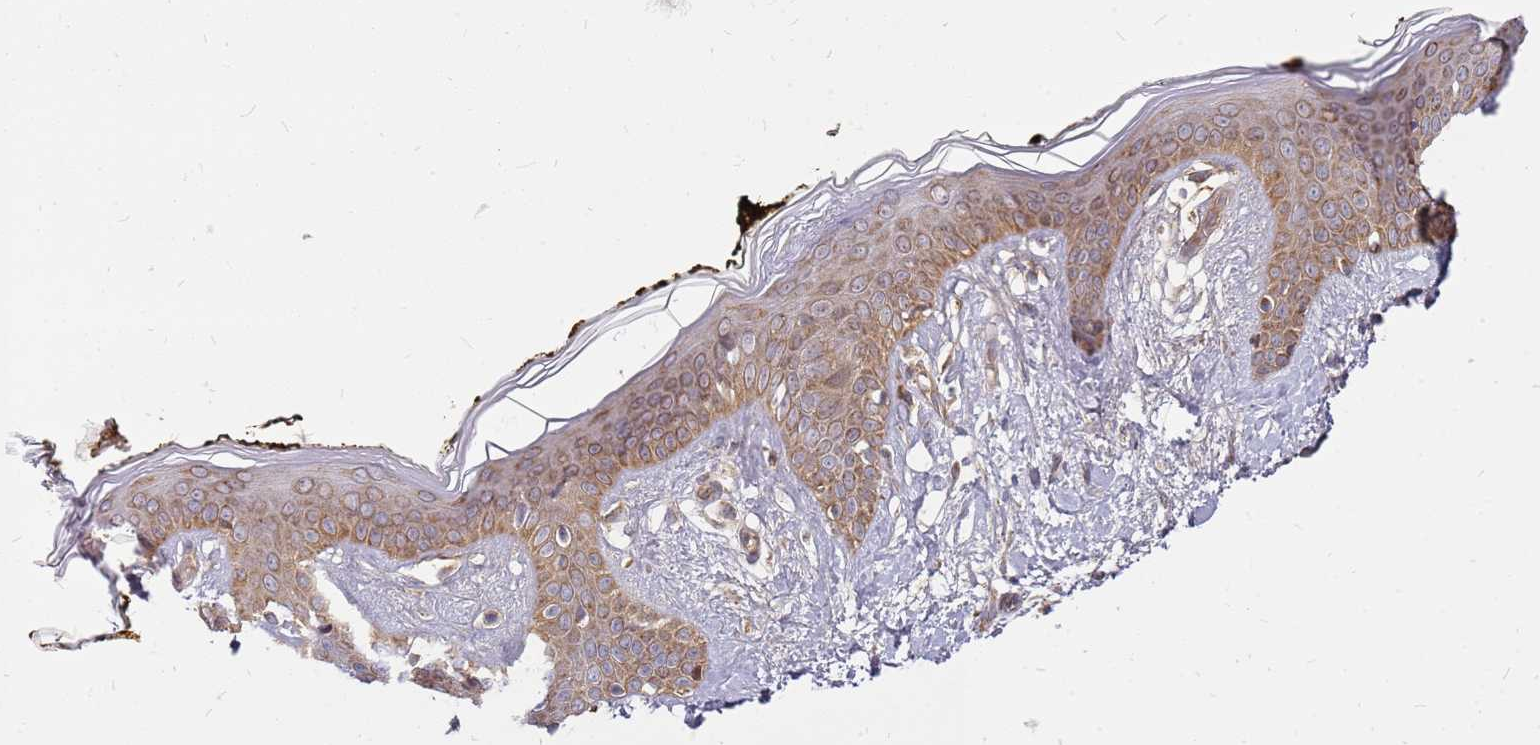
{"staining": {"intensity": "moderate", "quantity": ">75%", "location": "cytoplasmic/membranous,nuclear"}, "tissue": "skin", "cell_type": "Fibroblasts", "image_type": "normal", "snomed": [{"axis": "morphology", "description": "Normal tissue, NOS"}, {"axis": "topography", "description": "Skin"}], "caption": "Protein expression analysis of benign skin reveals moderate cytoplasmic/membranous,nuclear expression in approximately >75% of fibroblasts.", "gene": "CCDC159", "patient": {"sex": "female", "age": 34}}